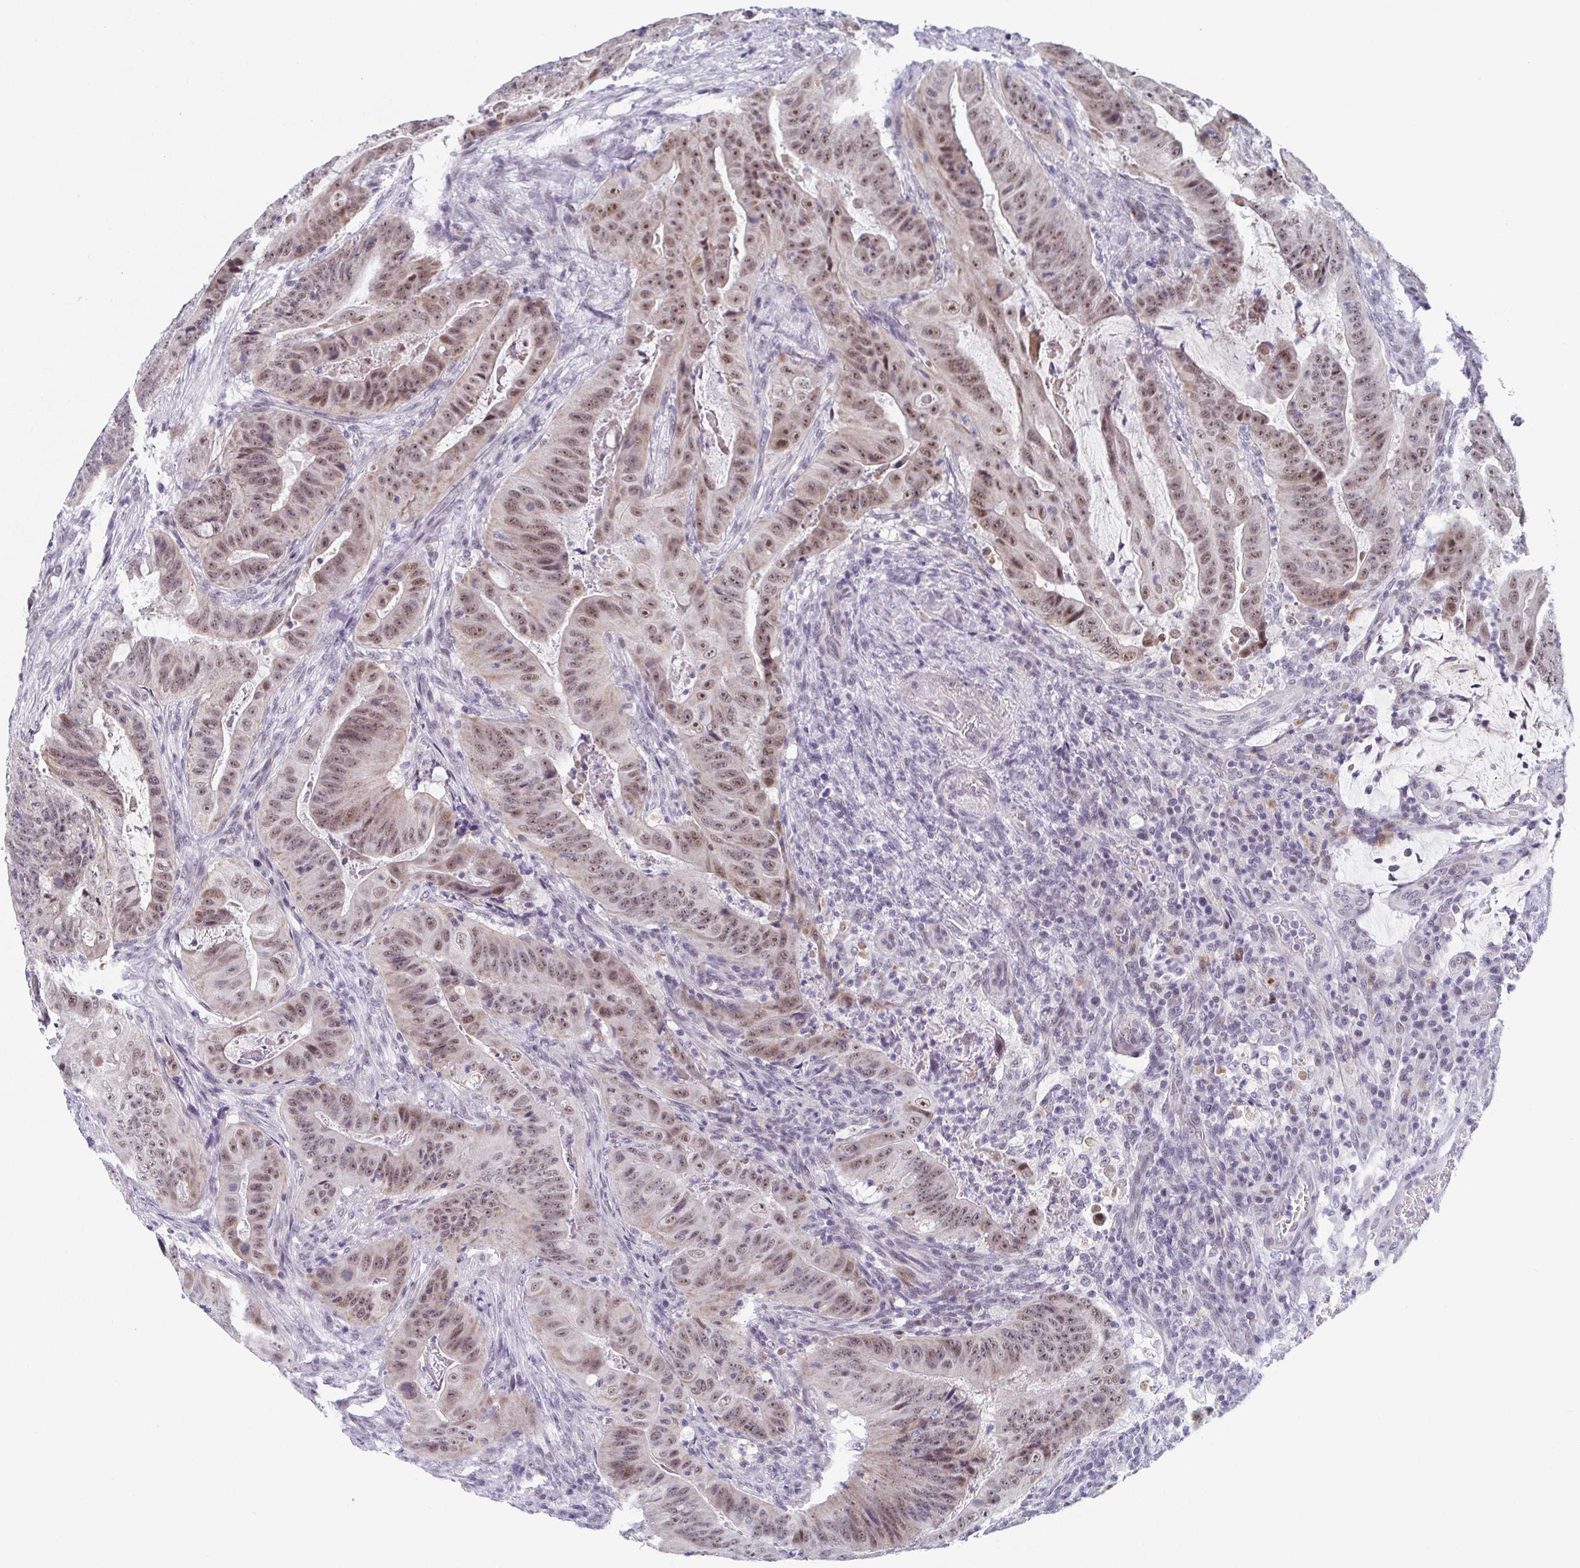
{"staining": {"intensity": "moderate", "quantity": ">75%", "location": "nuclear"}, "tissue": "colorectal cancer", "cell_type": "Tumor cells", "image_type": "cancer", "snomed": [{"axis": "morphology", "description": "Adenocarcinoma, NOS"}, {"axis": "topography", "description": "Colon"}], "caption": "Human adenocarcinoma (colorectal) stained with a protein marker reveals moderate staining in tumor cells.", "gene": "EXOSC7", "patient": {"sex": "male", "age": 33}}